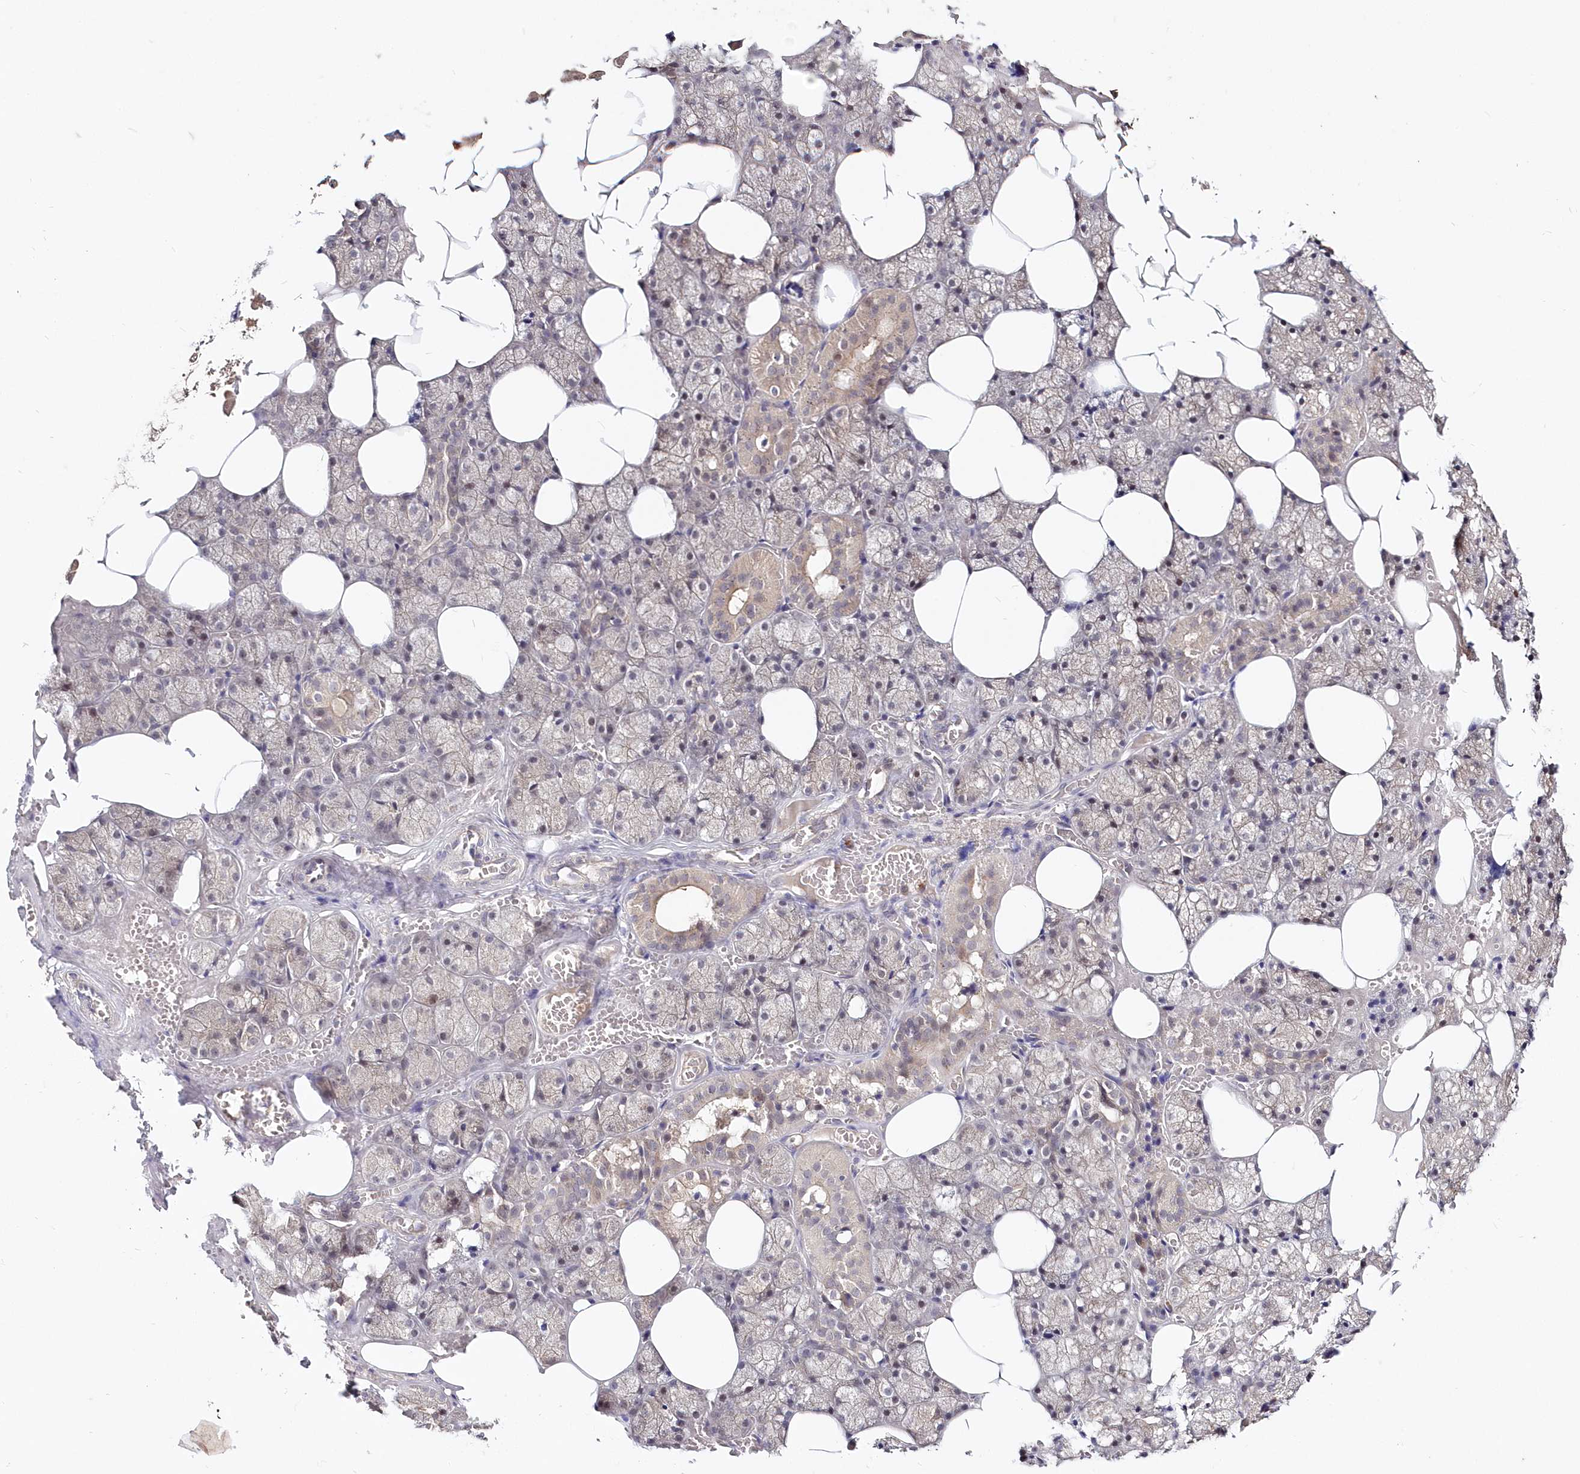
{"staining": {"intensity": "weak", "quantity": "25%-75%", "location": "cytoplasmic/membranous"}, "tissue": "salivary gland", "cell_type": "Glandular cells", "image_type": "normal", "snomed": [{"axis": "morphology", "description": "Normal tissue, NOS"}, {"axis": "topography", "description": "Salivary gland"}], "caption": "Glandular cells demonstrate low levels of weak cytoplasmic/membranous staining in approximately 25%-75% of cells in normal human salivary gland. (IHC, brightfield microscopy, high magnification).", "gene": "KATNA1", "patient": {"sex": "male", "age": 62}}